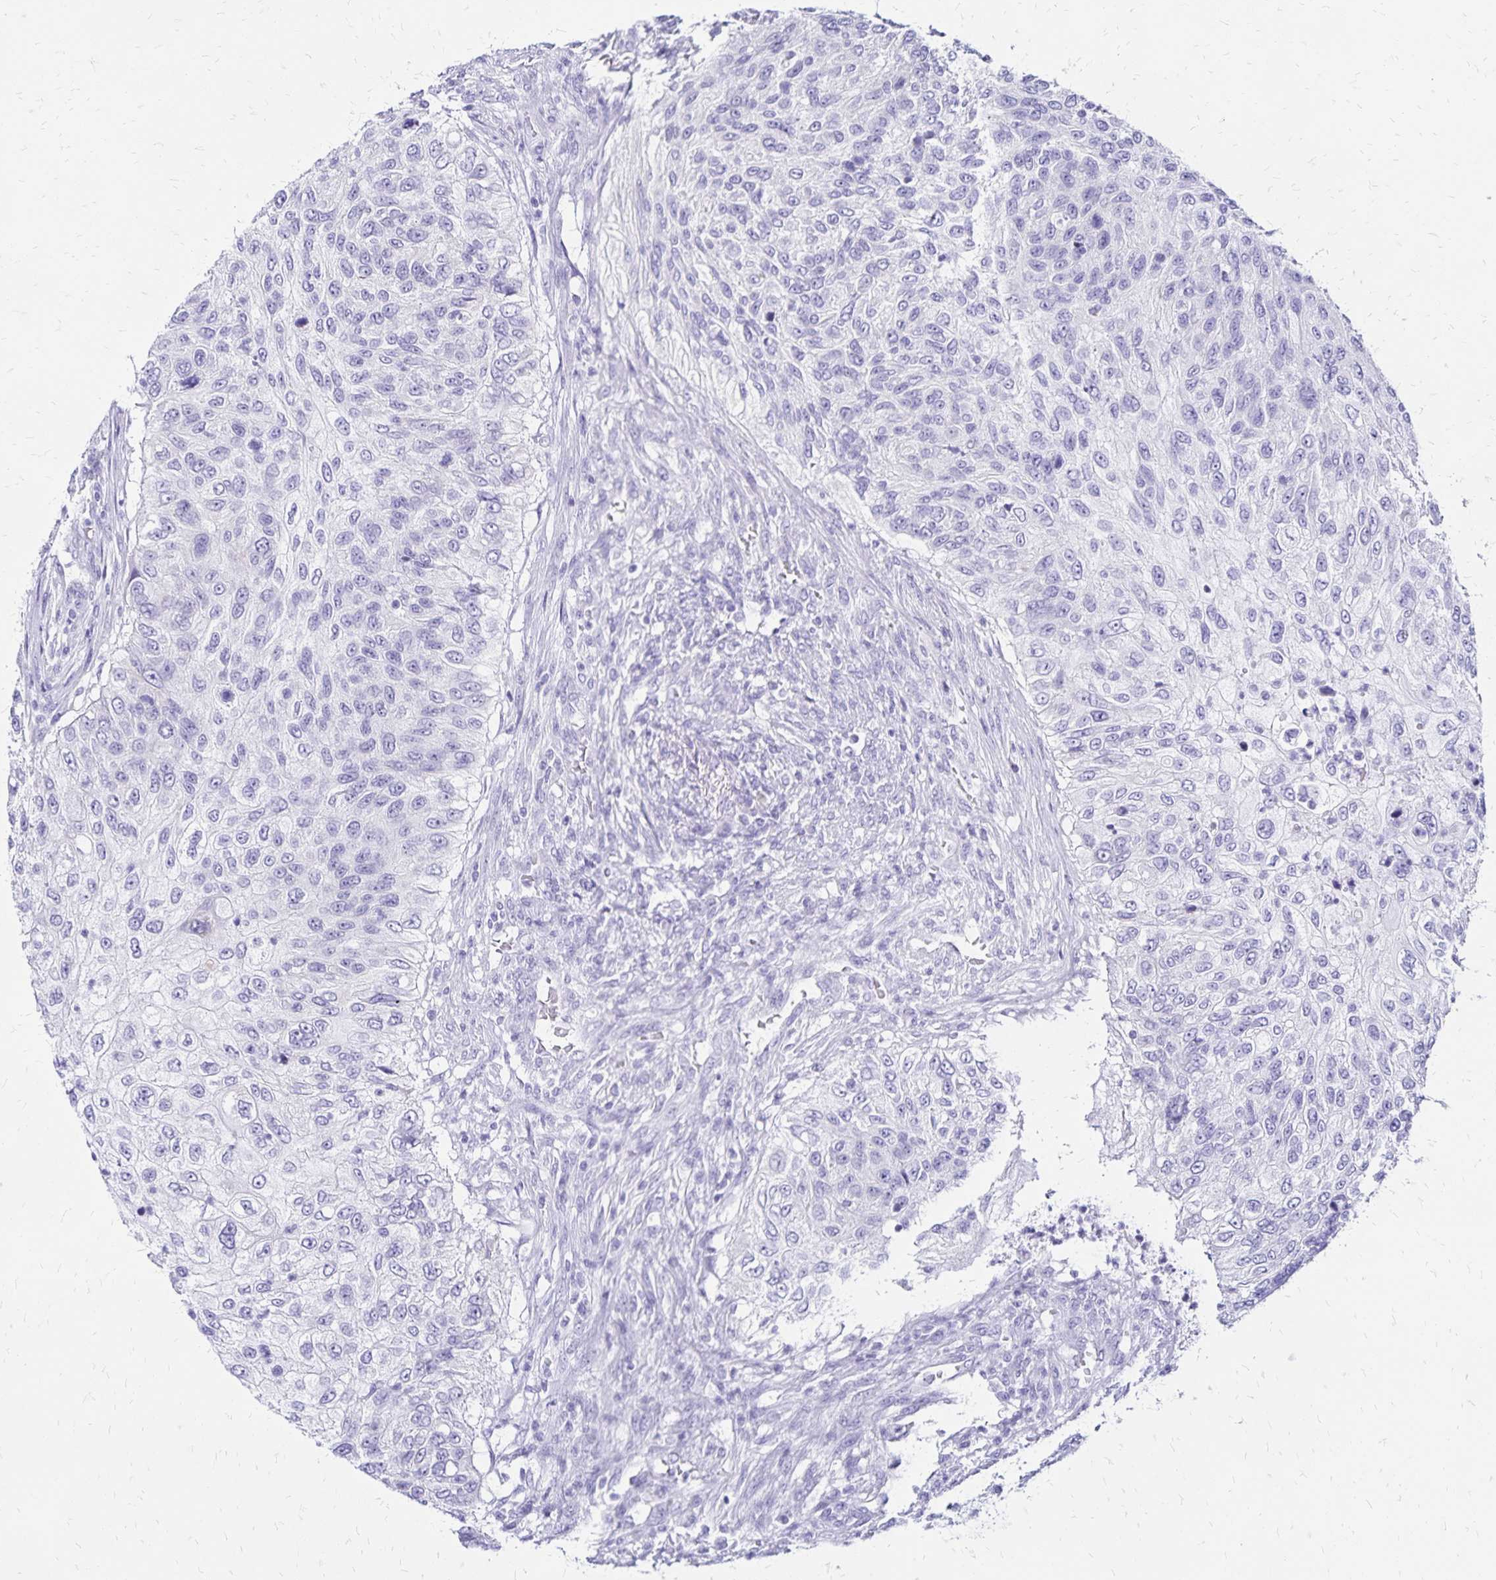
{"staining": {"intensity": "negative", "quantity": "none", "location": "none"}, "tissue": "urothelial cancer", "cell_type": "Tumor cells", "image_type": "cancer", "snomed": [{"axis": "morphology", "description": "Urothelial carcinoma, High grade"}, {"axis": "topography", "description": "Urinary bladder"}], "caption": "Immunohistochemical staining of human urothelial cancer shows no significant positivity in tumor cells. (DAB (3,3'-diaminobenzidine) immunohistochemistry, high magnification).", "gene": "LIN28B", "patient": {"sex": "female", "age": 60}}